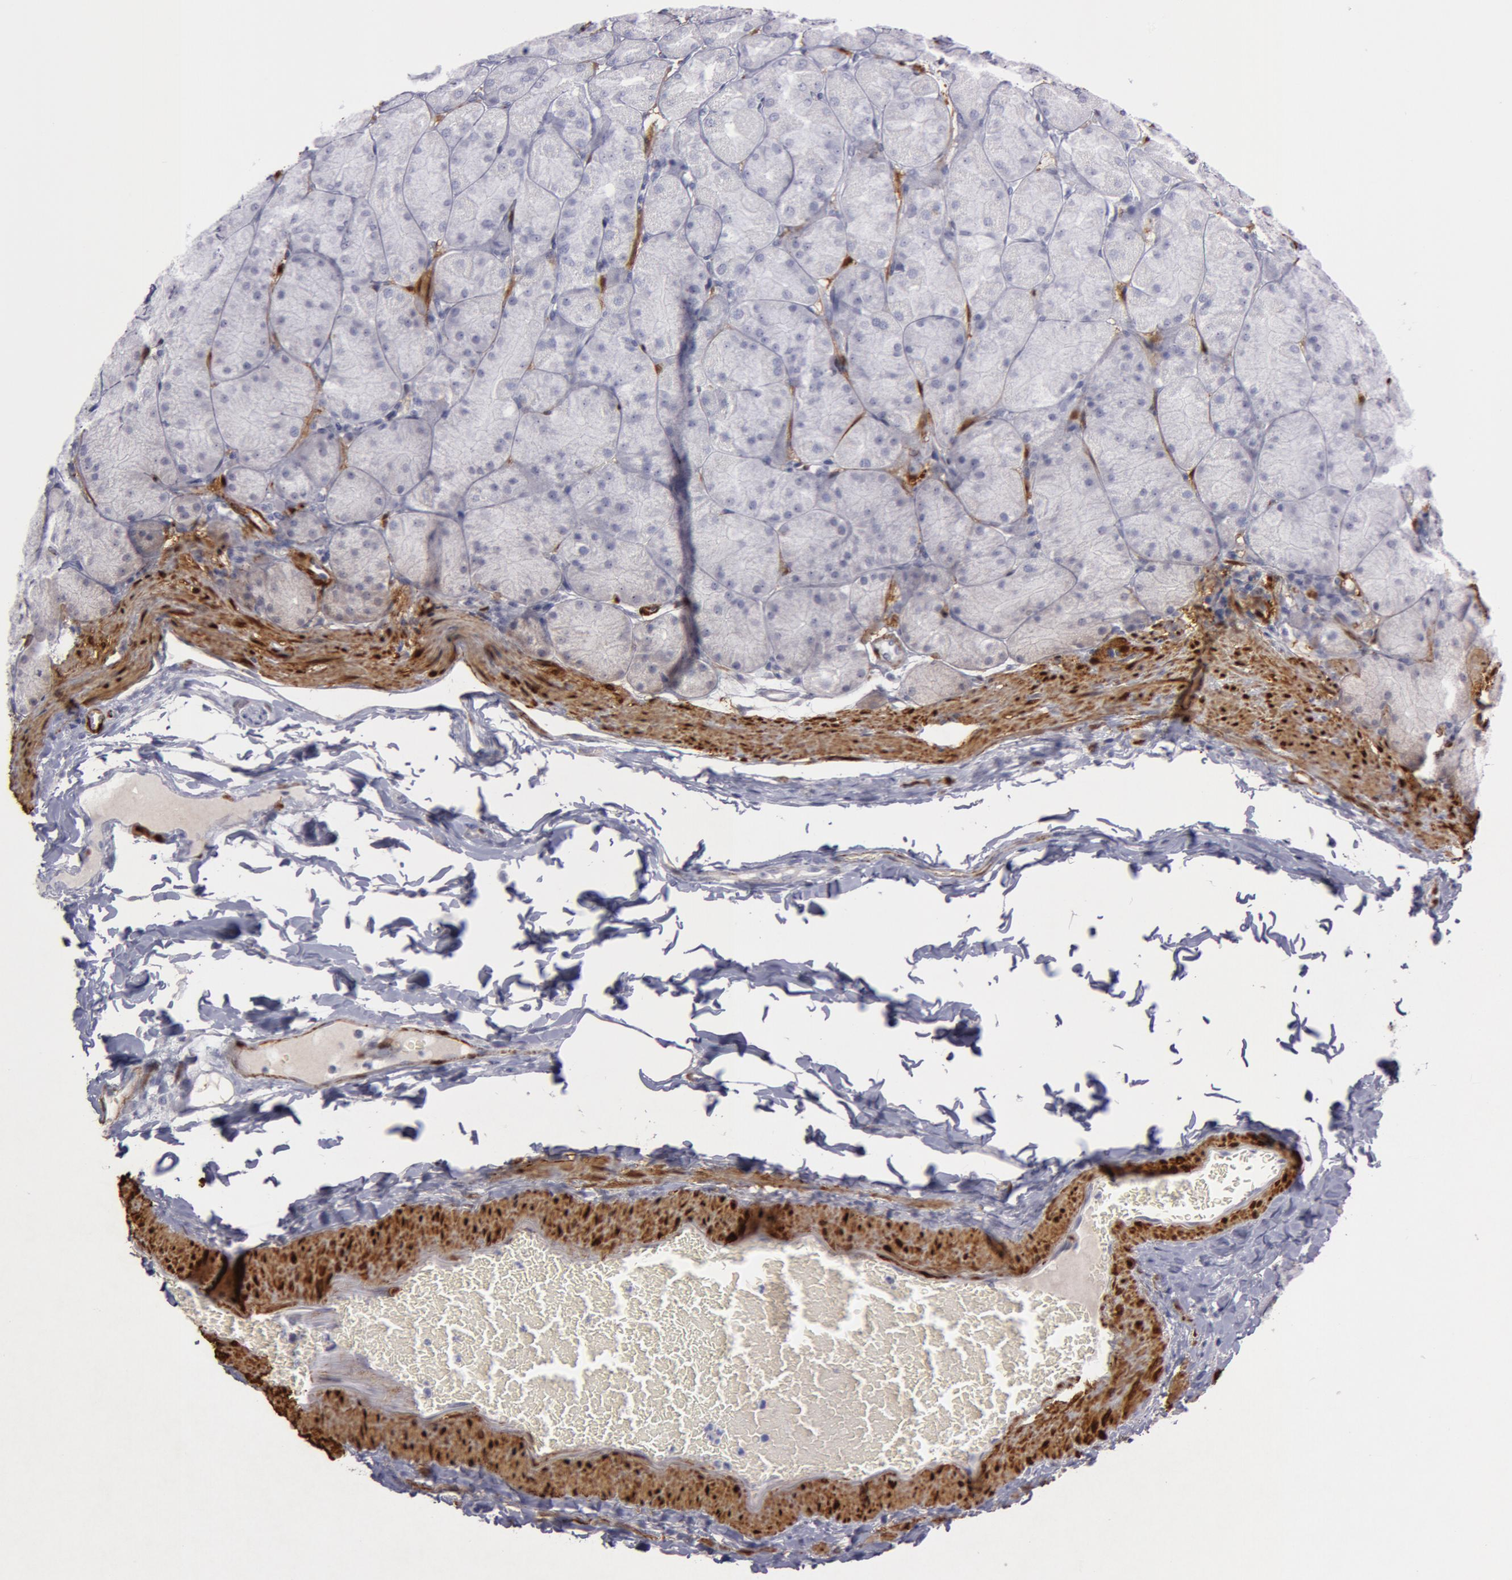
{"staining": {"intensity": "negative", "quantity": "none", "location": "none"}, "tissue": "stomach", "cell_type": "Glandular cells", "image_type": "normal", "snomed": [{"axis": "morphology", "description": "Normal tissue, NOS"}, {"axis": "topography", "description": "Stomach, upper"}], "caption": "Glandular cells are negative for protein expression in unremarkable human stomach.", "gene": "TAGLN", "patient": {"sex": "female", "age": 56}}